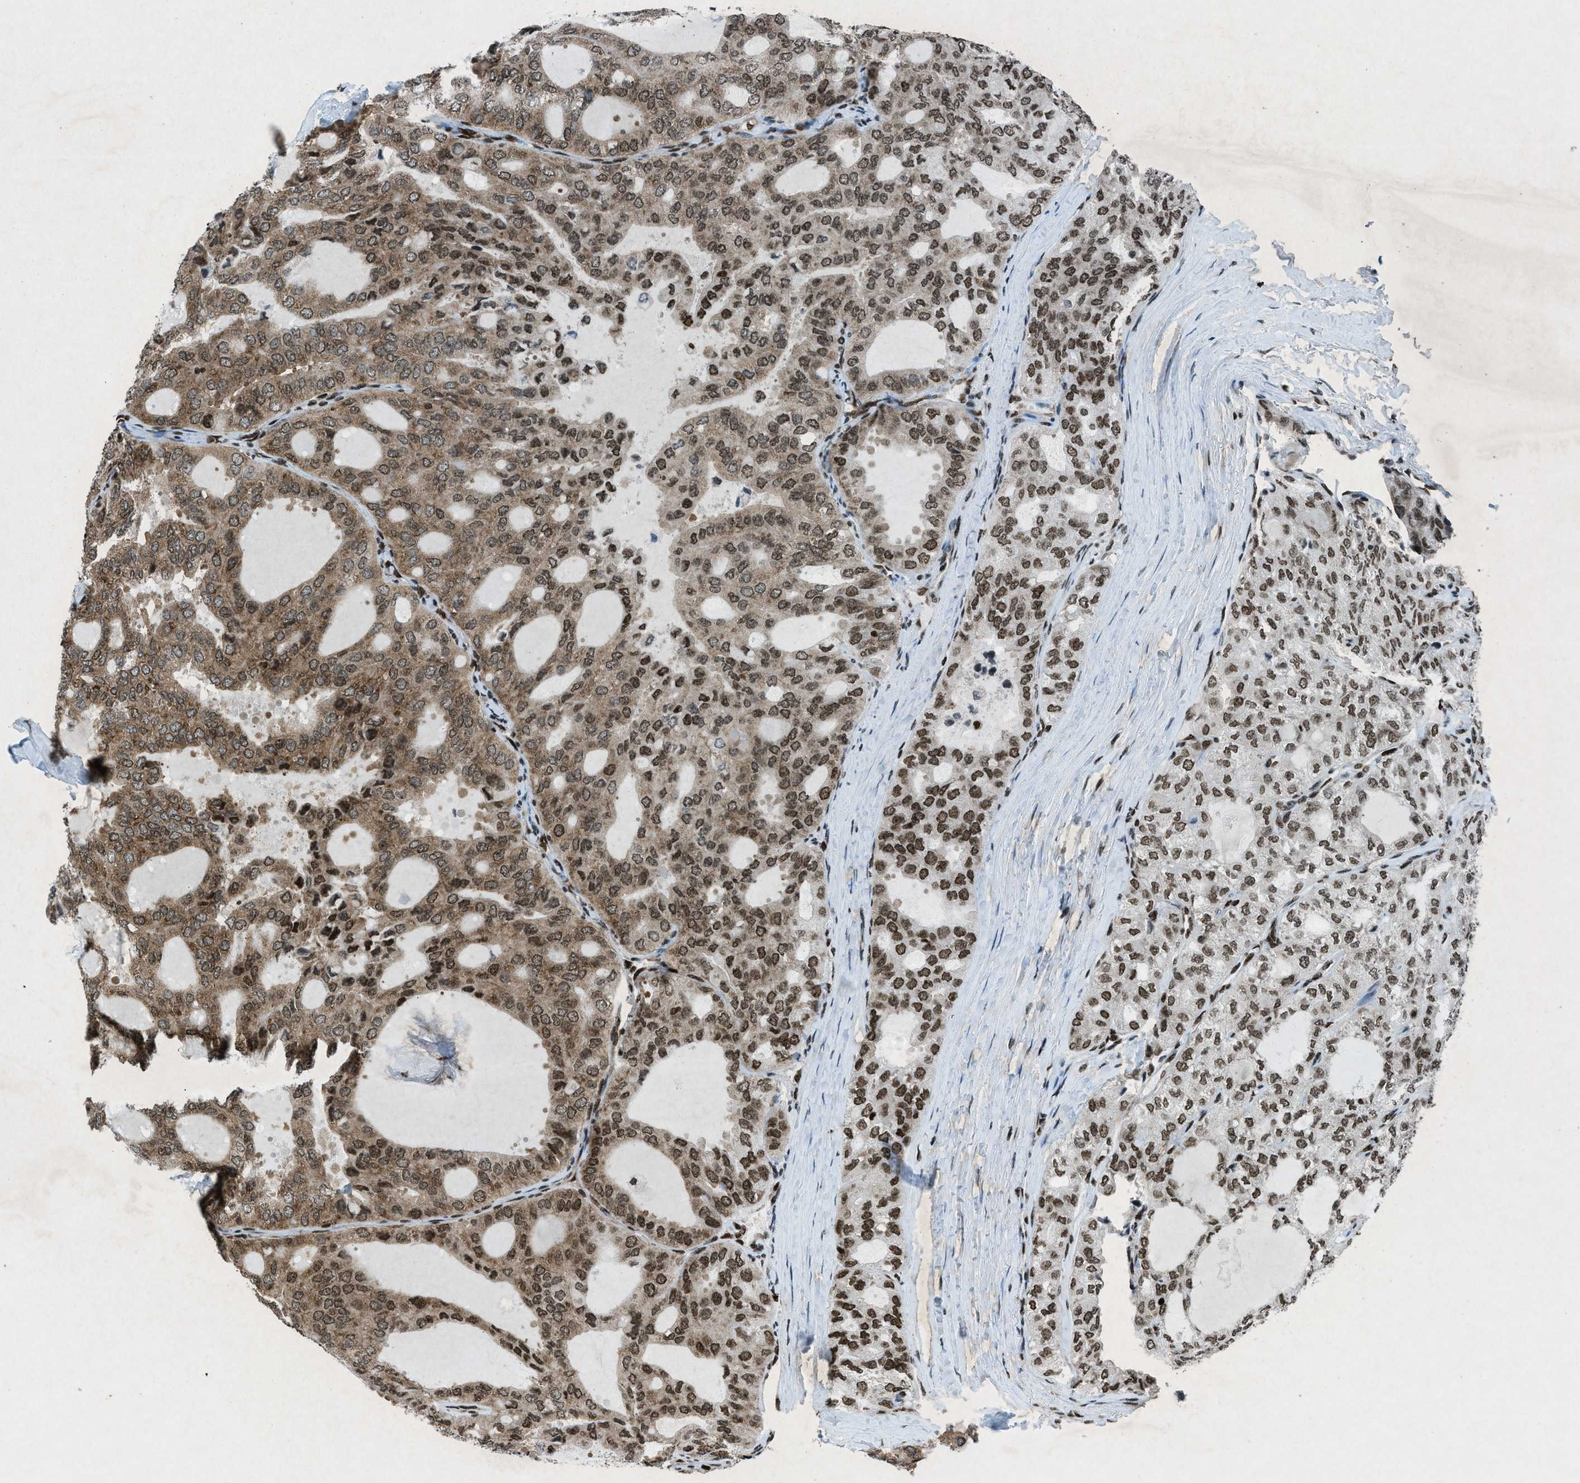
{"staining": {"intensity": "moderate", "quantity": ">75%", "location": "cytoplasmic/membranous,nuclear"}, "tissue": "thyroid cancer", "cell_type": "Tumor cells", "image_type": "cancer", "snomed": [{"axis": "morphology", "description": "Follicular adenoma carcinoma, NOS"}, {"axis": "topography", "description": "Thyroid gland"}], "caption": "Follicular adenoma carcinoma (thyroid) stained with a protein marker exhibits moderate staining in tumor cells.", "gene": "NXF1", "patient": {"sex": "male", "age": 75}}